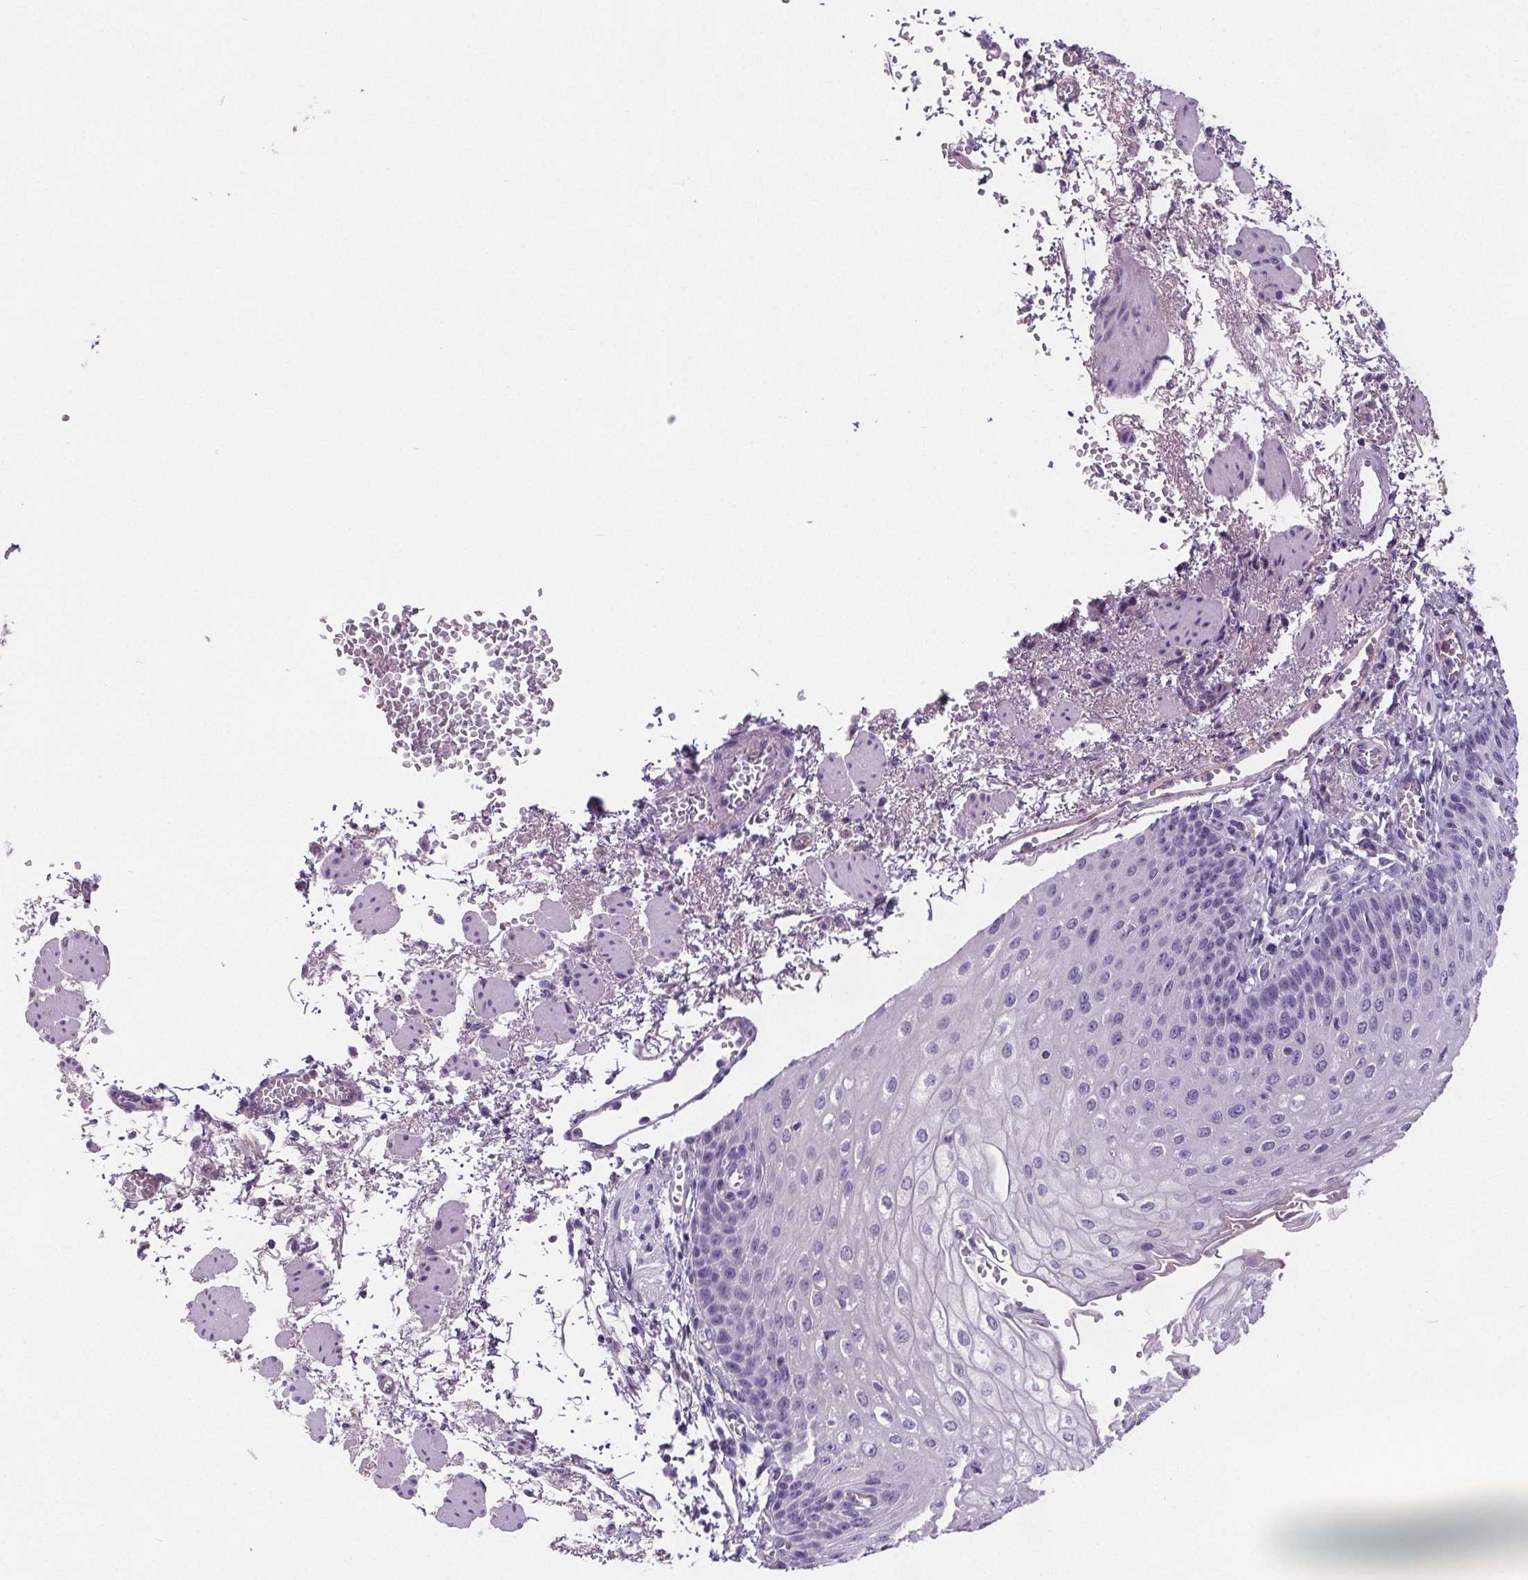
{"staining": {"intensity": "negative", "quantity": "none", "location": "none"}, "tissue": "esophagus", "cell_type": "Squamous epithelial cells", "image_type": "normal", "snomed": [{"axis": "morphology", "description": "Normal tissue, NOS"}, {"axis": "morphology", "description": "Adenocarcinoma, NOS"}, {"axis": "topography", "description": "Esophagus"}], "caption": "This is a histopathology image of immunohistochemistry staining of benign esophagus, which shows no expression in squamous epithelial cells.", "gene": "CD5L", "patient": {"sex": "male", "age": 81}}